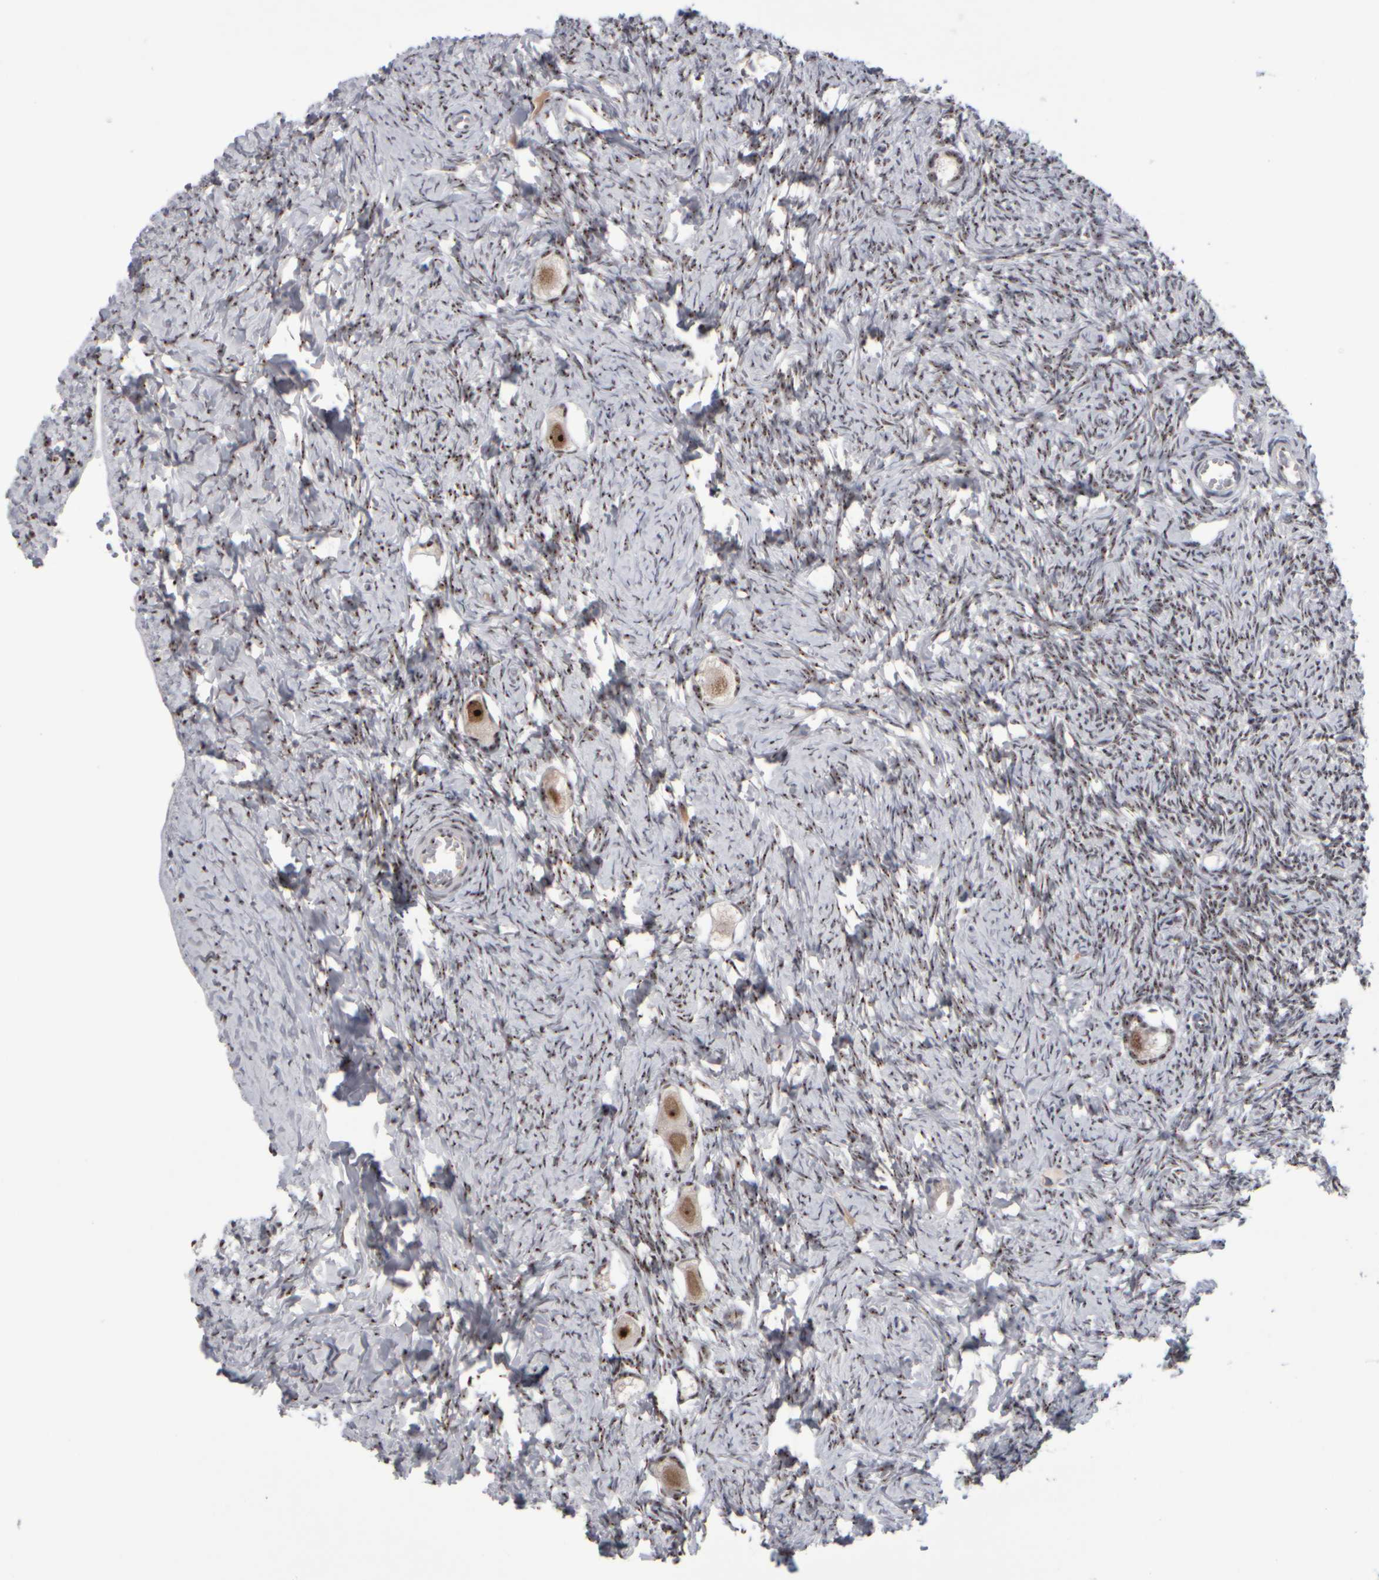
{"staining": {"intensity": "strong", "quantity": ">75%", "location": "nuclear"}, "tissue": "ovary", "cell_type": "Follicle cells", "image_type": "normal", "snomed": [{"axis": "morphology", "description": "Normal tissue, NOS"}, {"axis": "topography", "description": "Ovary"}], "caption": "Follicle cells reveal high levels of strong nuclear expression in approximately >75% of cells in benign ovary.", "gene": "SURF6", "patient": {"sex": "female", "age": 27}}